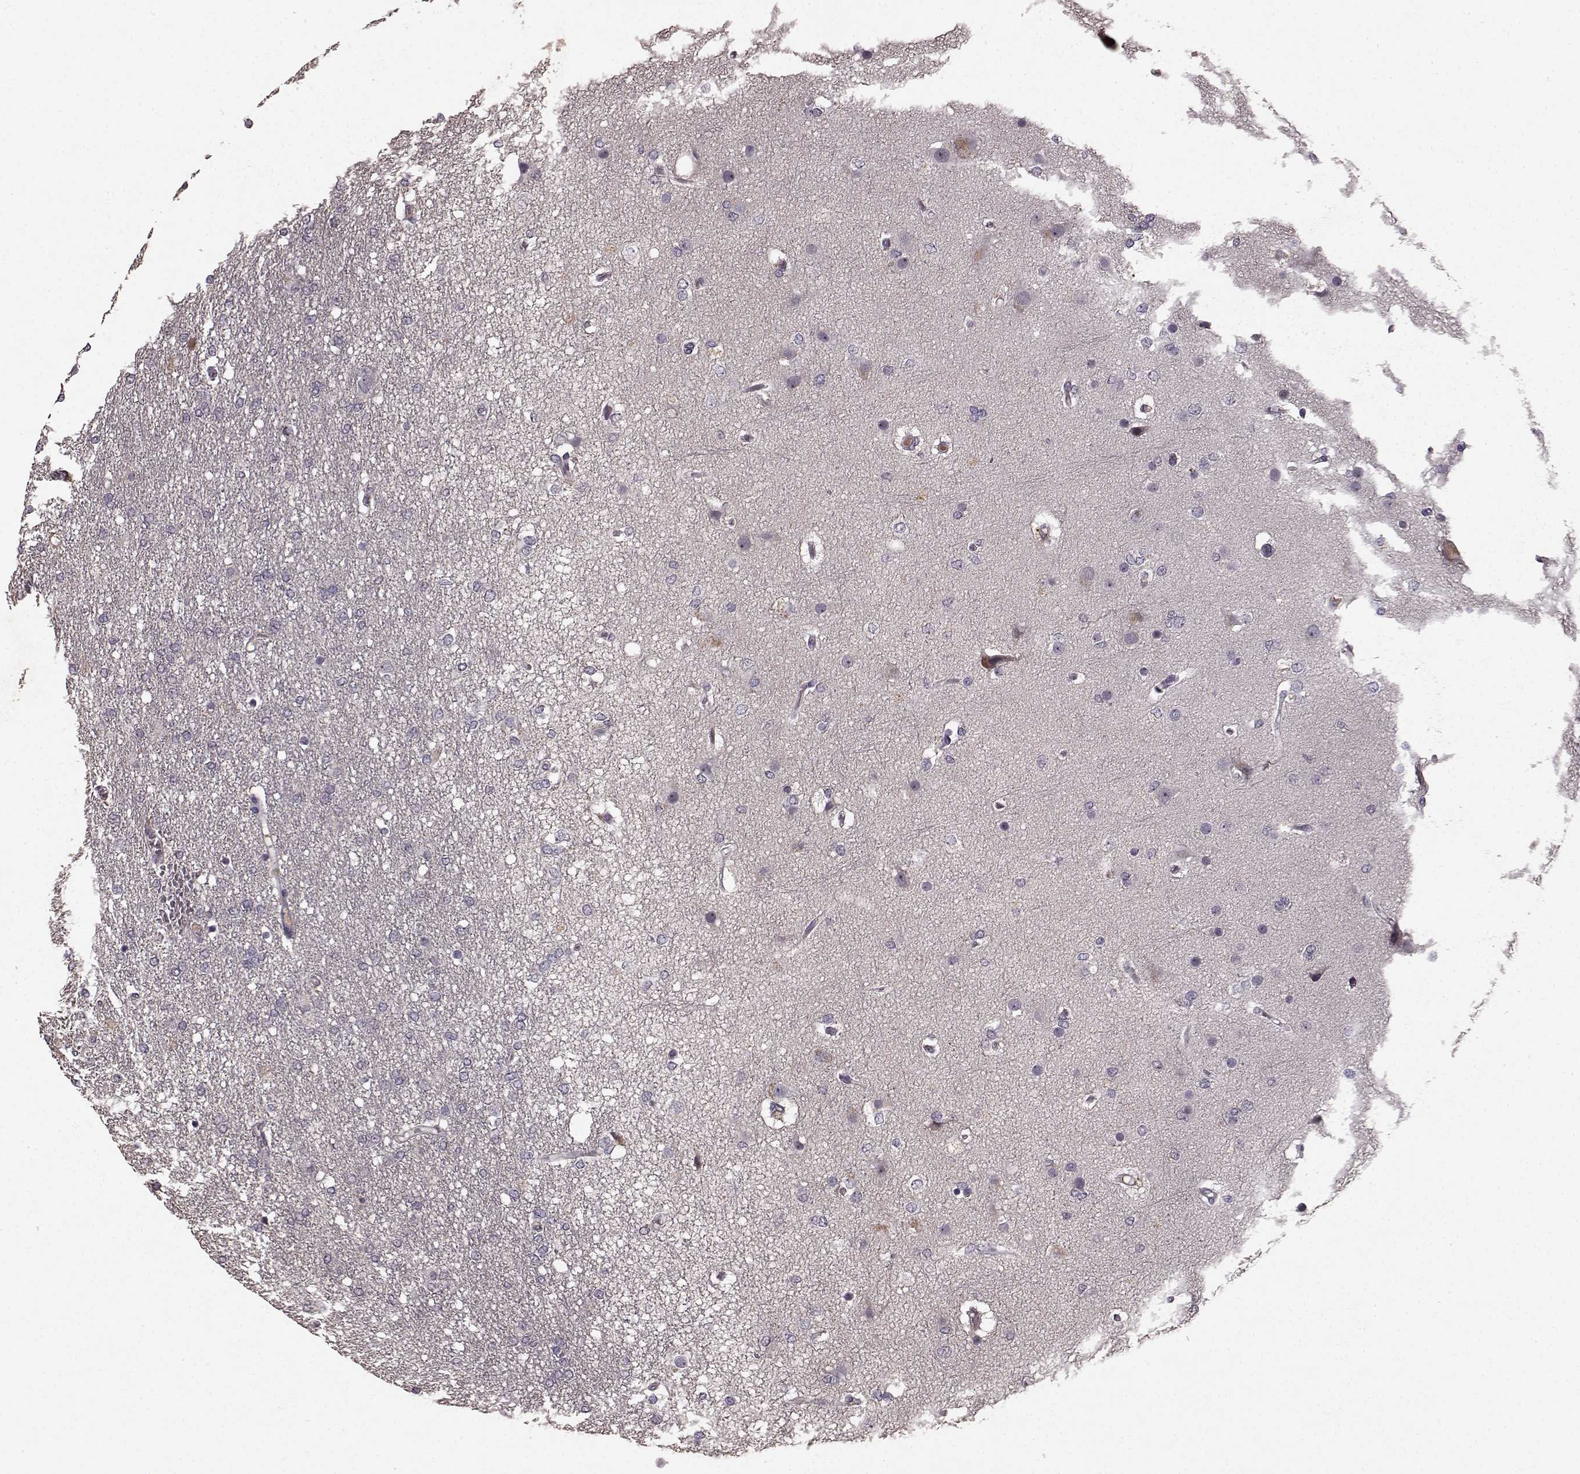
{"staining": {"intensity": "negative", "quantity": "none", "location": "none"}, "tissue": "glioma", "cell_type": "Tumor cells", "image_type": "cancer", "snomed": [{"axis": "morphology", "description": "Glioma, malignant, High grade"}, {"axis": "topography", "description": "Brain"}], "caption": "Glioma was stained to show a protein in brown. There is no significant positivity in tumor cells.", "gene": "SLC22A18", "patient": {"sex": "female", "age": 61}}